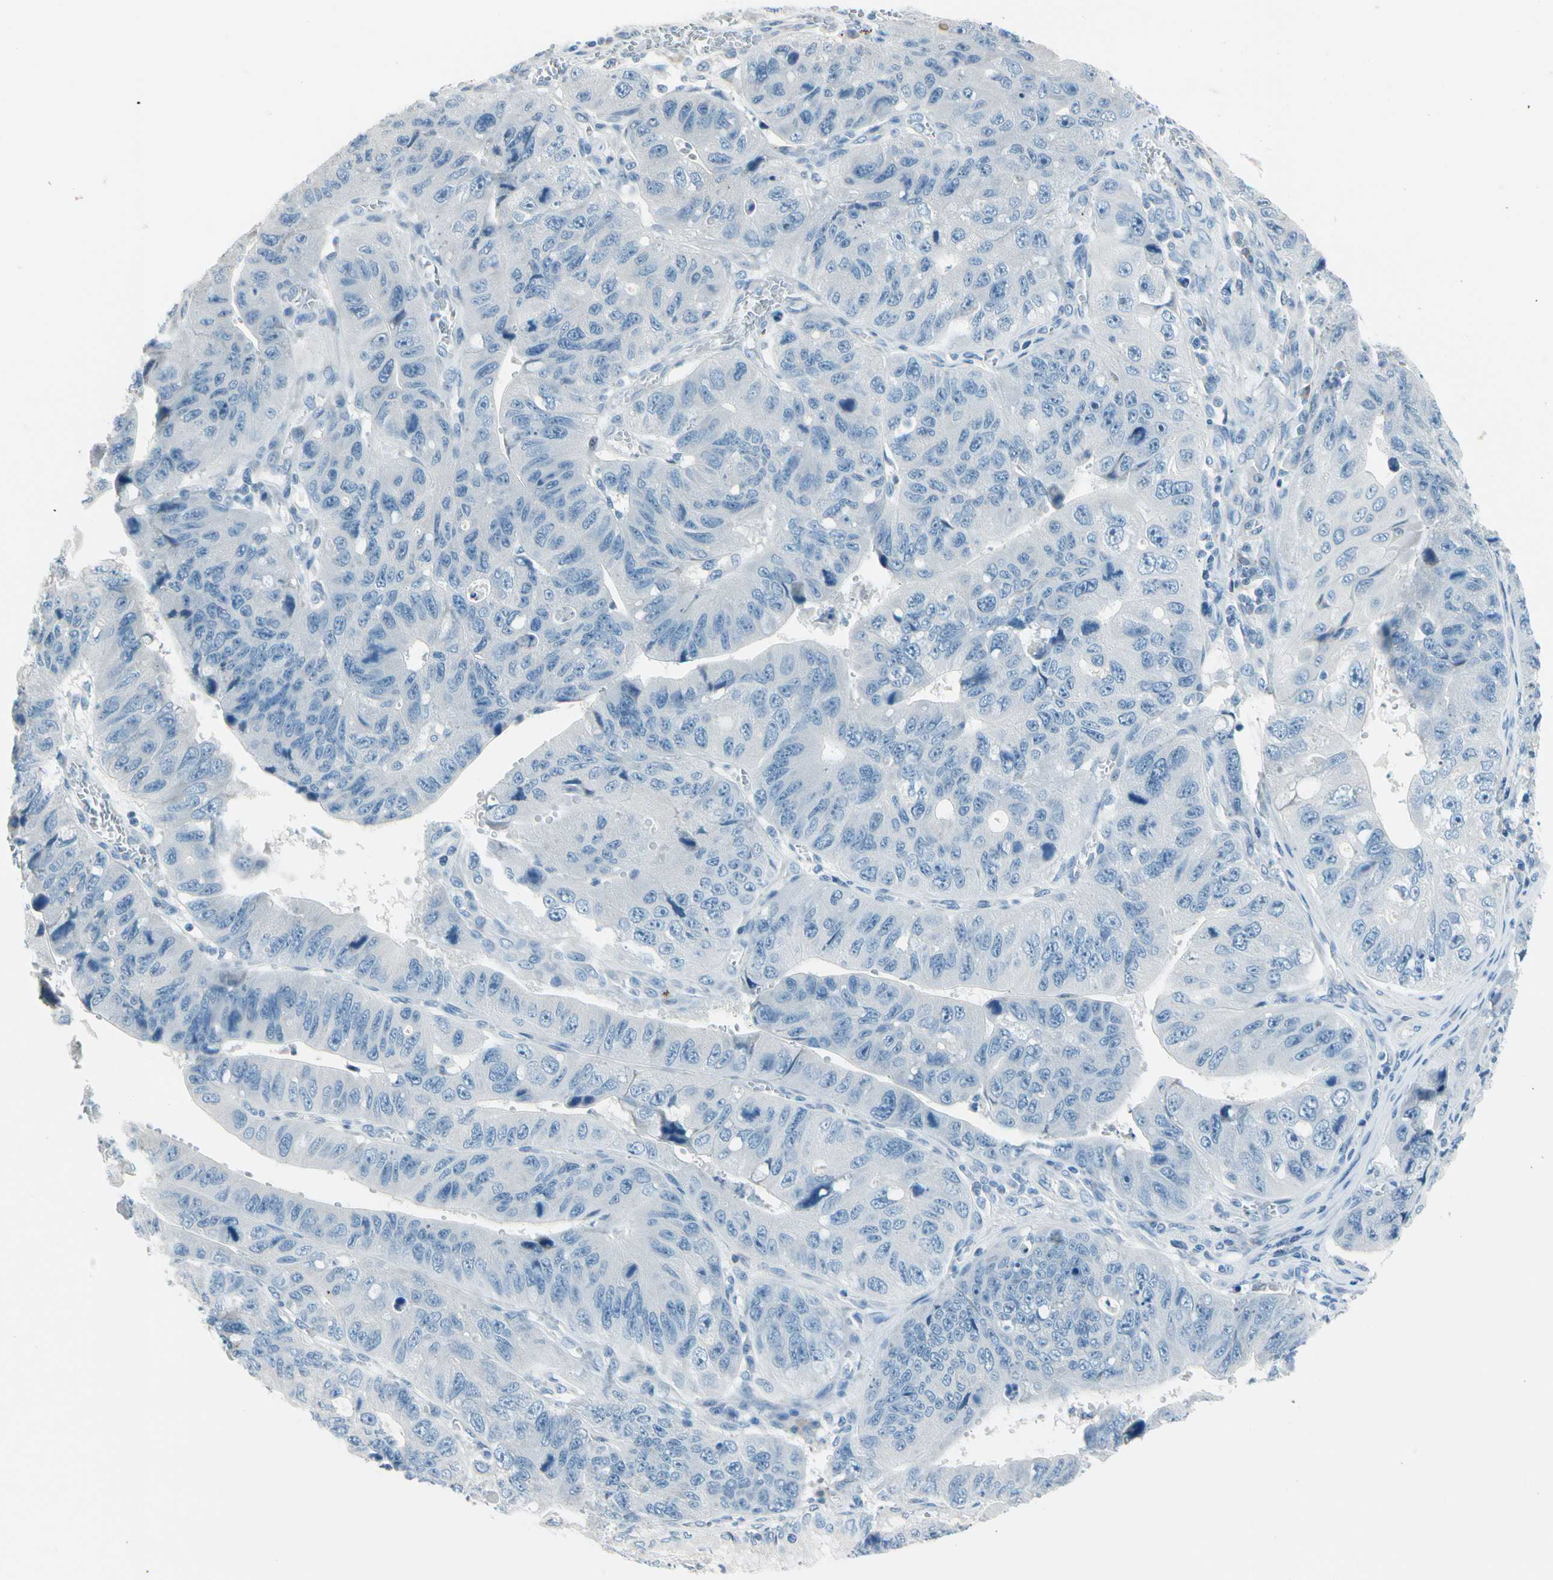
{"staining": {"intensity": "negative", "quantity": "none", "location": "none"}, "tissue": "stomach cancer", "cell_type": "Tumor cells", "image_type": "cancer", "snomed": [{"axis": "morphology", "description": "Adenocarcinoma, NOS"}, {"axis": "topography", "description": "Stomach"}], "caption": "IHC micrograph of neoplastic tissue: human stomach adenocarcinoma stained with DAB displays no significant protein staining in tumor cells.", "gene": "STK40", "patient": {"sex": "male", "age": 59}}